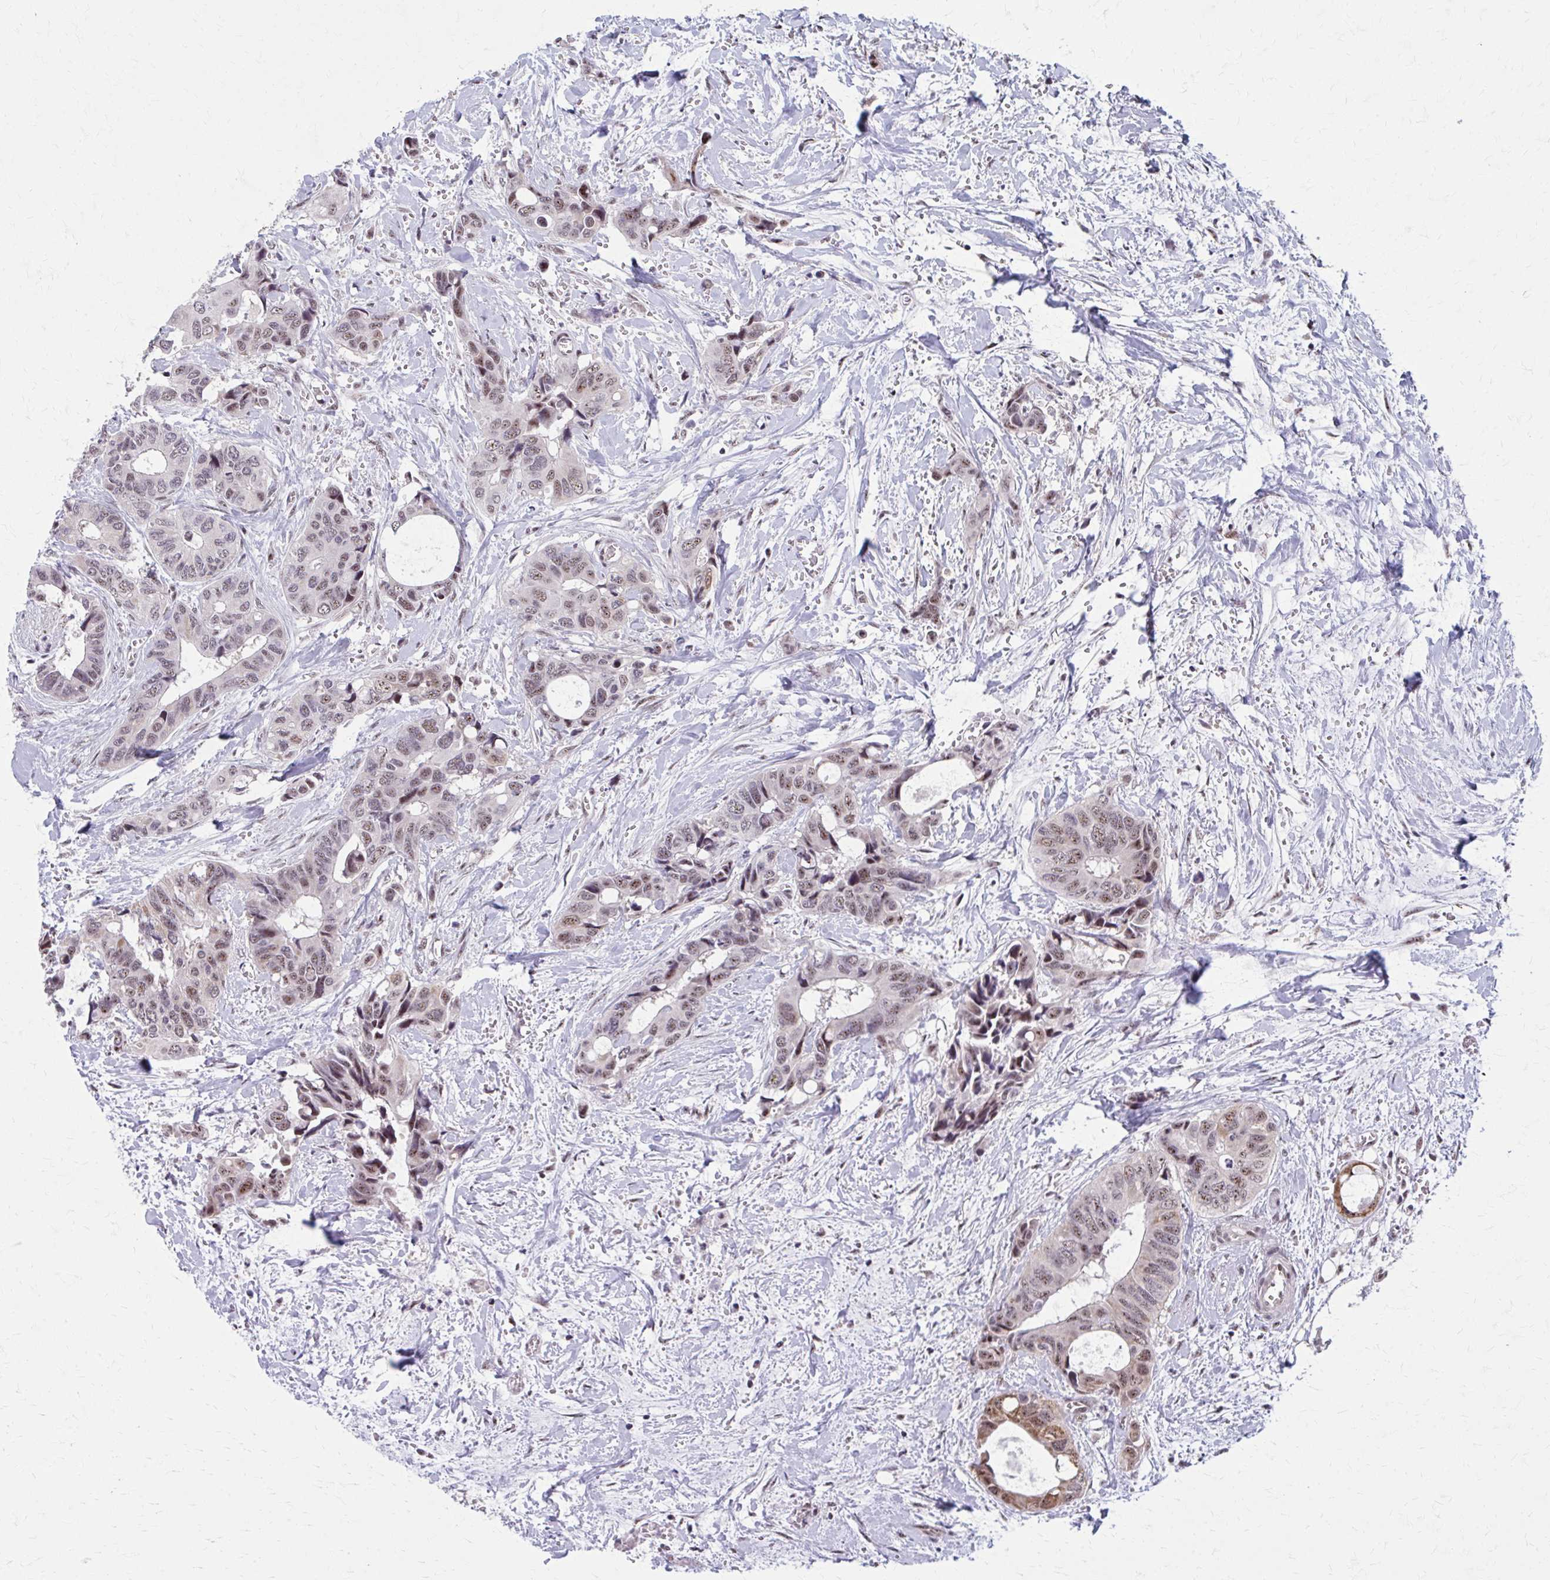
{"staining": {"intensity": "weak", "quantity": "25%-75%", "location": "nuclear"}, "tissue": "colorectal cancer", "cell_type": "Tumor cells", "image_type": "cancer", "snomed": [{"axis": "morphology", "description": "Adenocarcinoma, NOS"}, {"axis": "topography", "description": "Rectum"}], "caption": "Immunohistochemical staining of colorectal cancer (adenocarcinoma) reveals low levels of weak nuclear protein staining in approximately 25%-75% of tumor cells. (DAB (3,3'-diaminobenzidine) IHC, brown staining for protein, blue staining for nuclei).", "gene": "SETBP1", "patient": {"sex": "male", "age": 76}}